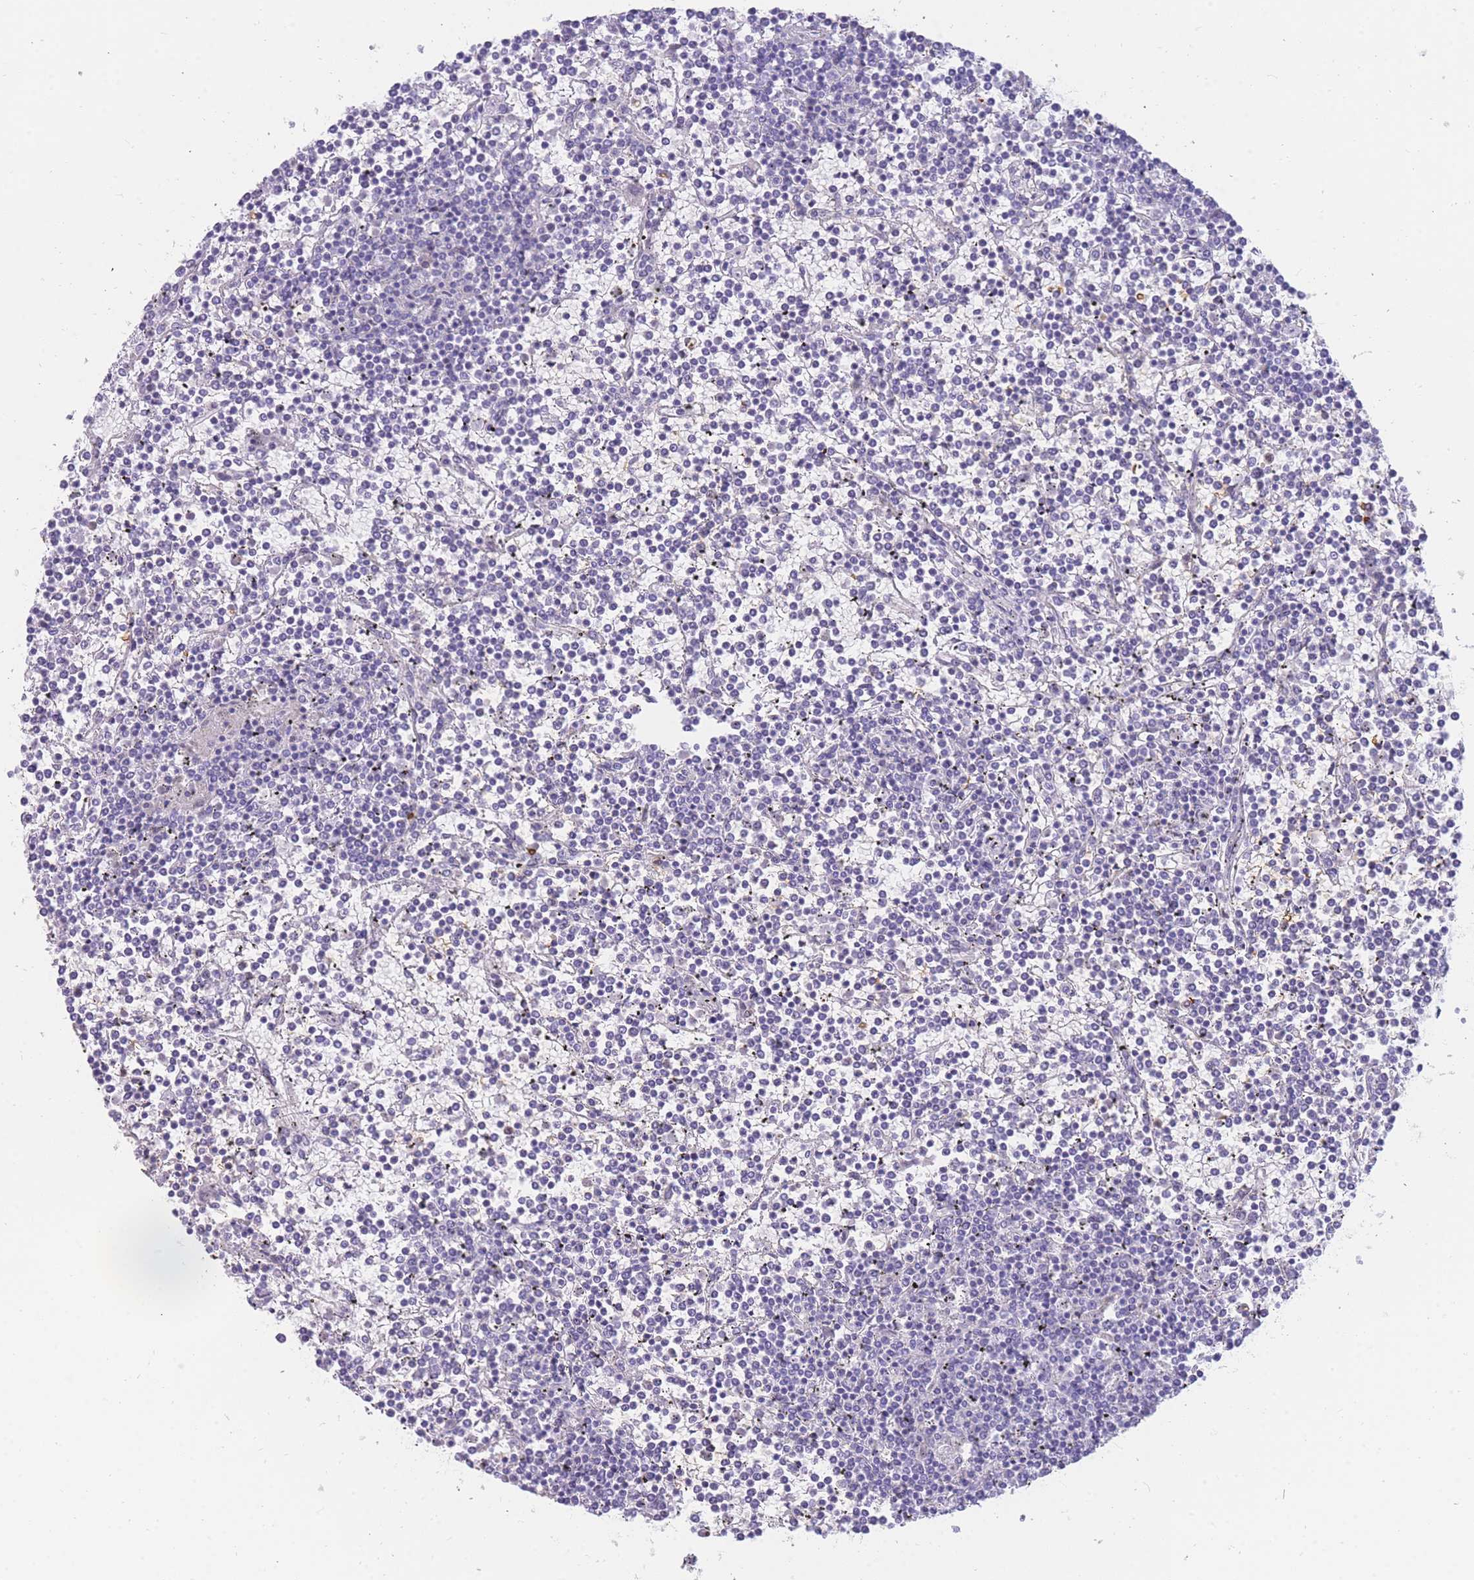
{"staining": {"intensity": "negative", "quantity": "none", "location": "none"}, "tissue": "lymphoma", "cell_type": "Tumor cells", "image_type": "cancer", "snomed": [{"axis": "morphology", "description": "Malignant lymphoma, non-Hodgkin's type, Low grade"}, {"axis": "topography", "description": "Spleen"}], "caption": "Immunohistochemistry (IHC) photomicrograph of low-grade malignant lymphoma, non-Hodgkin's type stained for a protein (brown), which exhibits no positivity in tumor cells. (Brightfield microscopy of DAB immunohistochemistry (IHC) at high magnification).", "gene": "NKX1-2", "patient": {"sex": "female", "age": 19}}